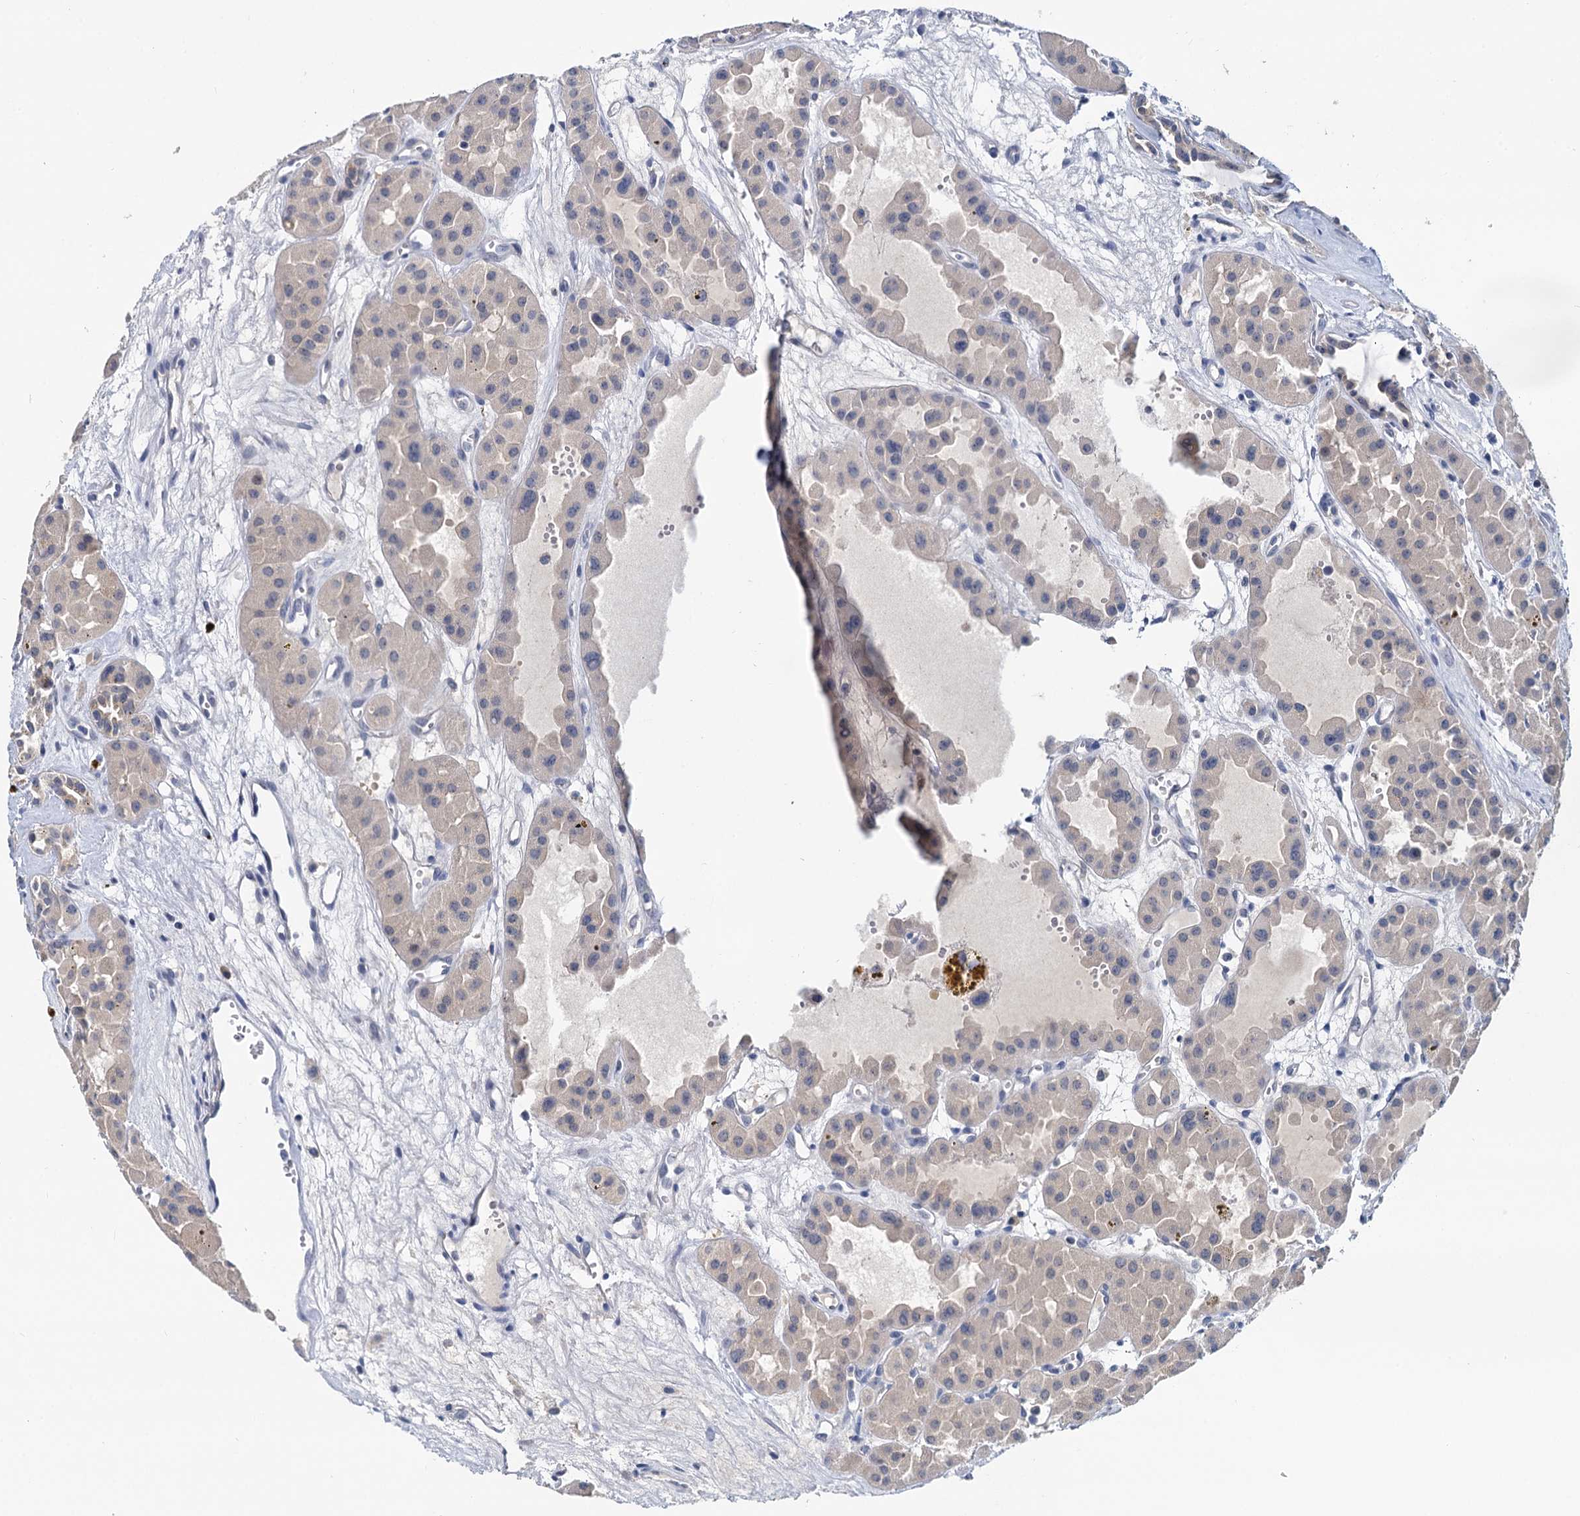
{"staining": {"intensity": "negative", "quantity": "none", "location": "none"}, "tissue": "renal cancer", "cell_type": "Tumor cells", "image_type": "cancer", "snomed": [{"axis": "morphology", "description": "Carcinoma, NOS"}, {"axis": "topography", "description": "Kidney"}], "caption": "Photomicrograph shows no protein positivity in tumor cells of carcinoma (renal) tissue. (DAB (3,3'-diaminobenzidine) IHC with hematoxylin counter stain).", "gene": "ANKRD42", "patient": {"sex": "female", "age": 75}}